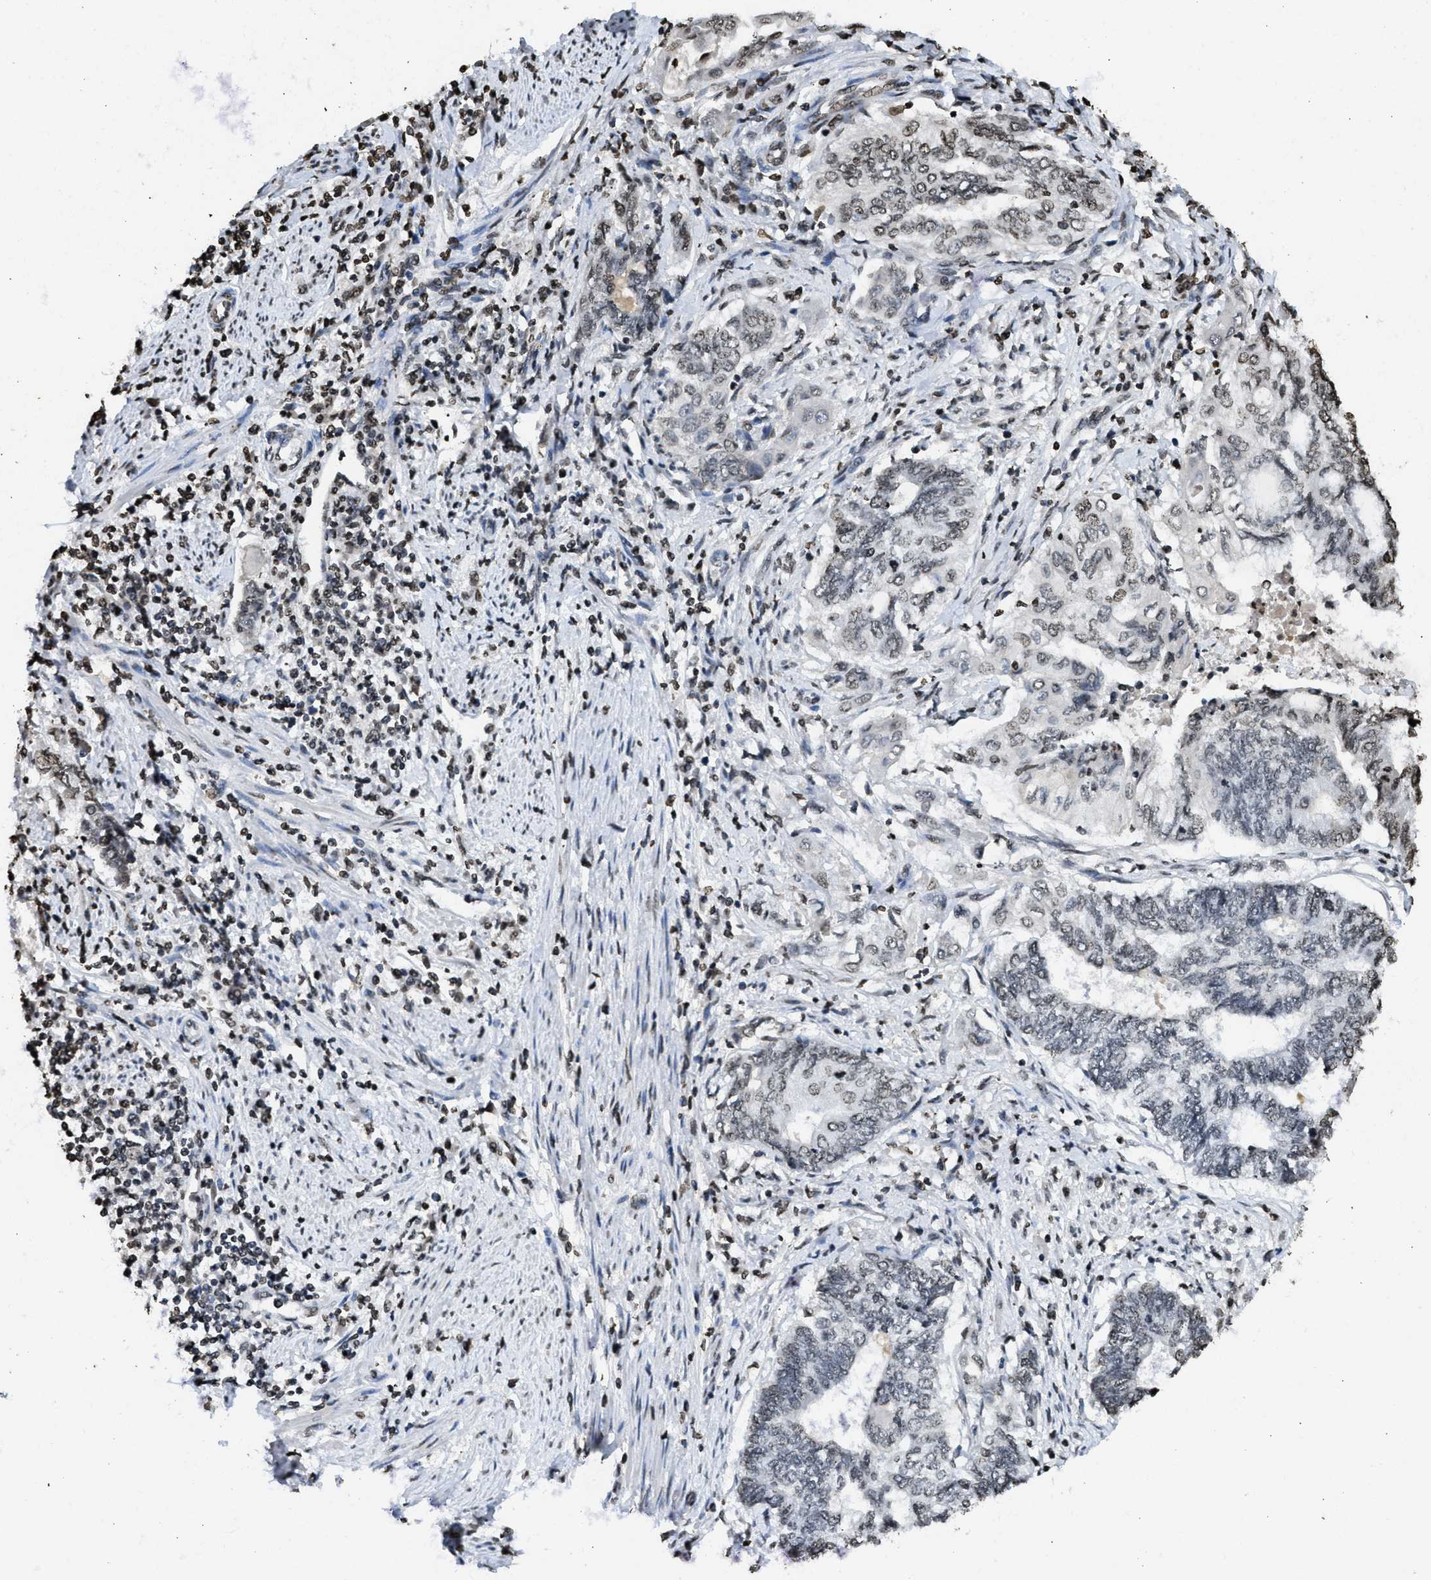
{"staining": {"intensity": "weak", "quantity": "25%-75%", "location": "nuclear"}, "tissue": "endometrial cancer", "cell_type": "Tumor cells", "image_type": "cancer", "snomed": [{"axis": "morphology", "description": "Adenocarcinoma, NOS"}, {"axis": "topography", "description": "Uterus"}, {"axis": "topography", "description": "Endometrium"}], "caption": "Immunohistochemical staining of adenocarcinoma (endometrial) shows low levels of weak nuclear staining in approximately 25%-75% of tumor cells. The protein of interest is stained brown, and the nuclei are stained in blue (DAB IHC with brightfield microscopy, high magnification).", "gene": "RRAGC", "patient": {"sex": "female", "age": 70}}